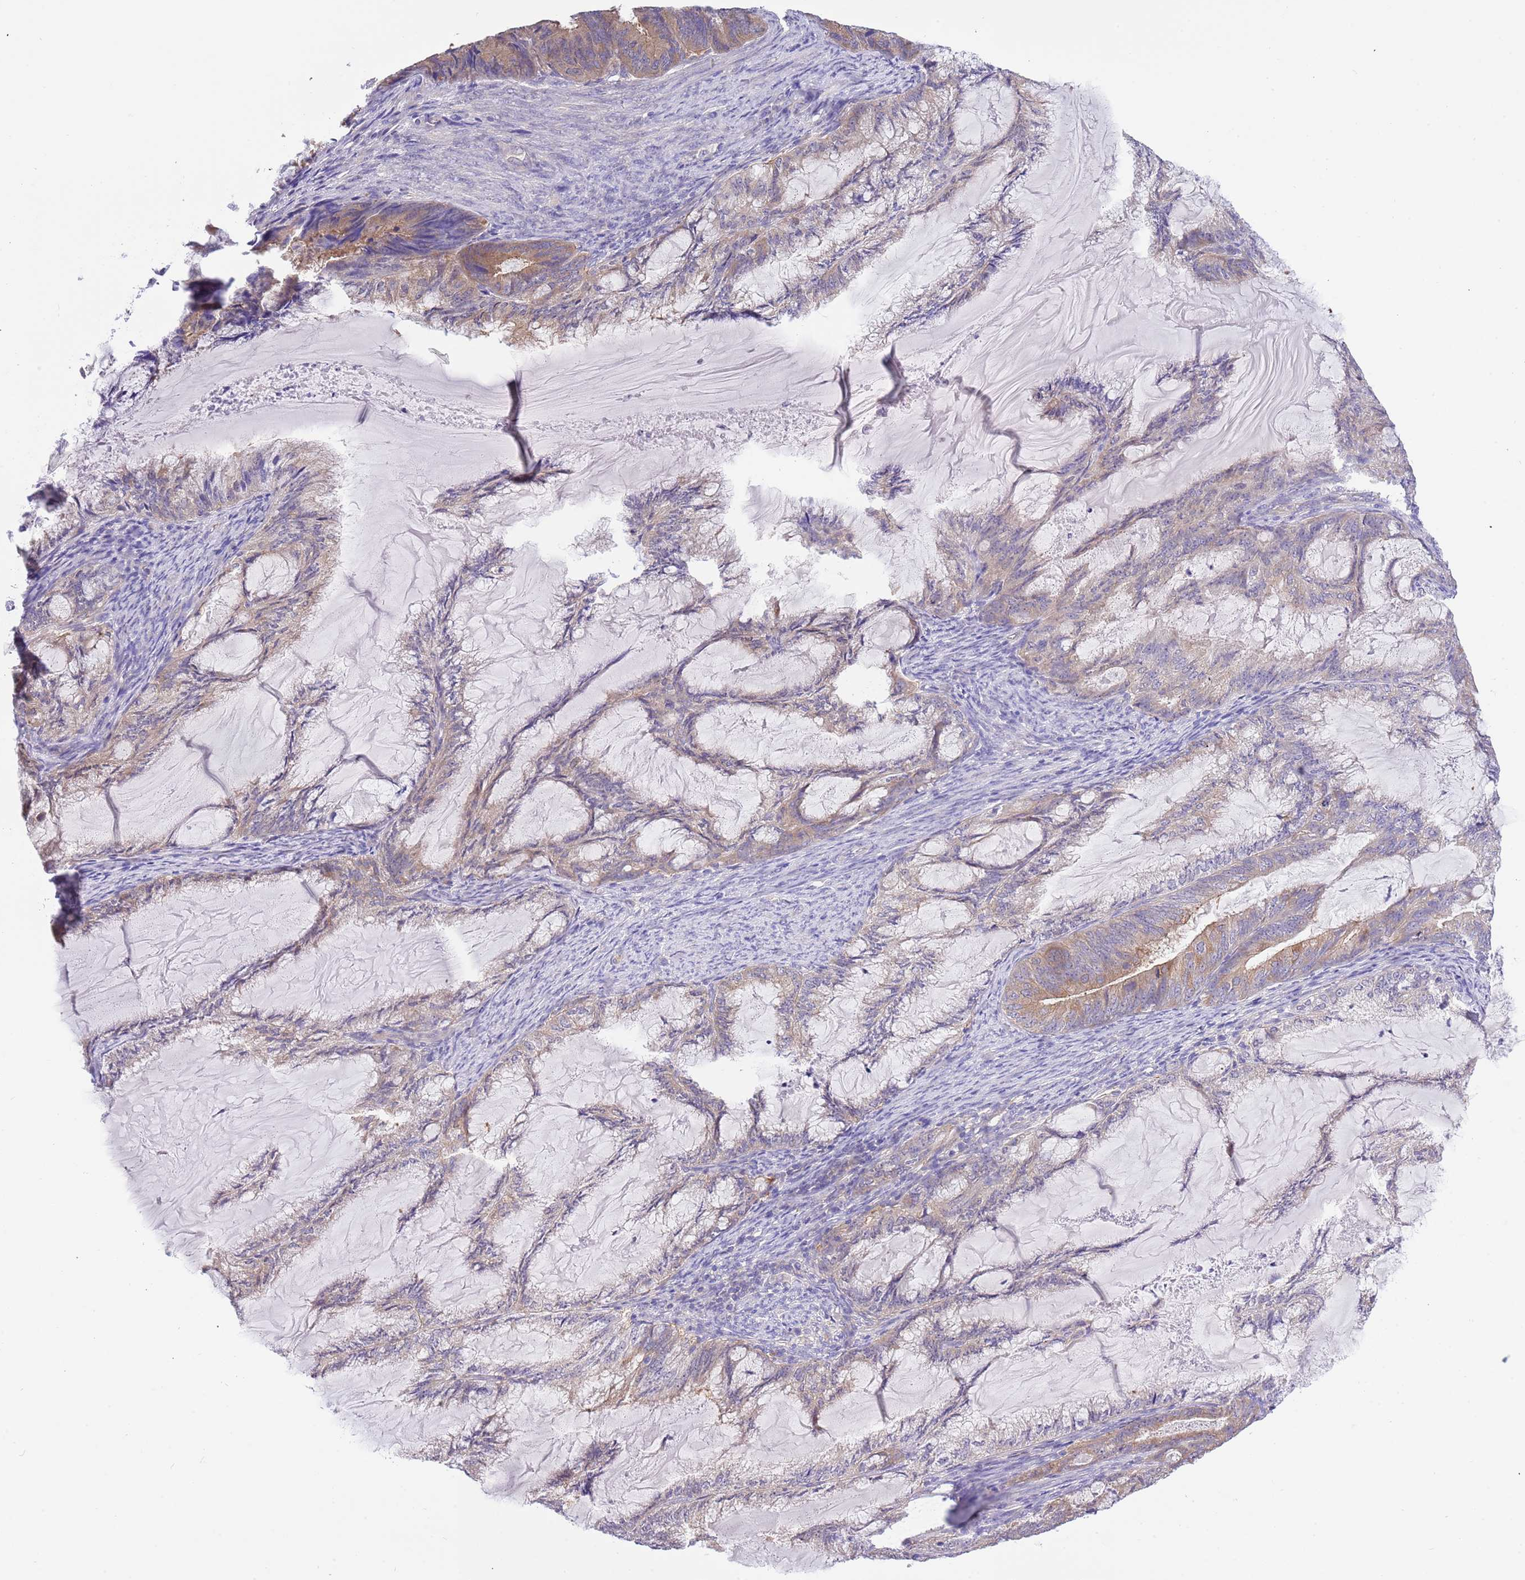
{"staining": {"intensity": "moderate", "quantity": "25%-75%", "location": "cytoplasmic/membranous"}, "tissue": "endometrial cancer", "cell_type": "Tumor cells", "image_type": "cancer", "snomed": [{"axis": "morphology", "description": "Adenocarcinoma, NOS"}, {"axis": "topography", "description": "Endometrium"}], "caption": "A brown stain shows moderate cytoplasmic/membranous expression of a protein in human endometrial cancer tumor cells. (brown staining indicates protein expression, while blue staining denotes nuclei).", "gene": "STIP1", "patient": {"sex": "female", "age": 86}}